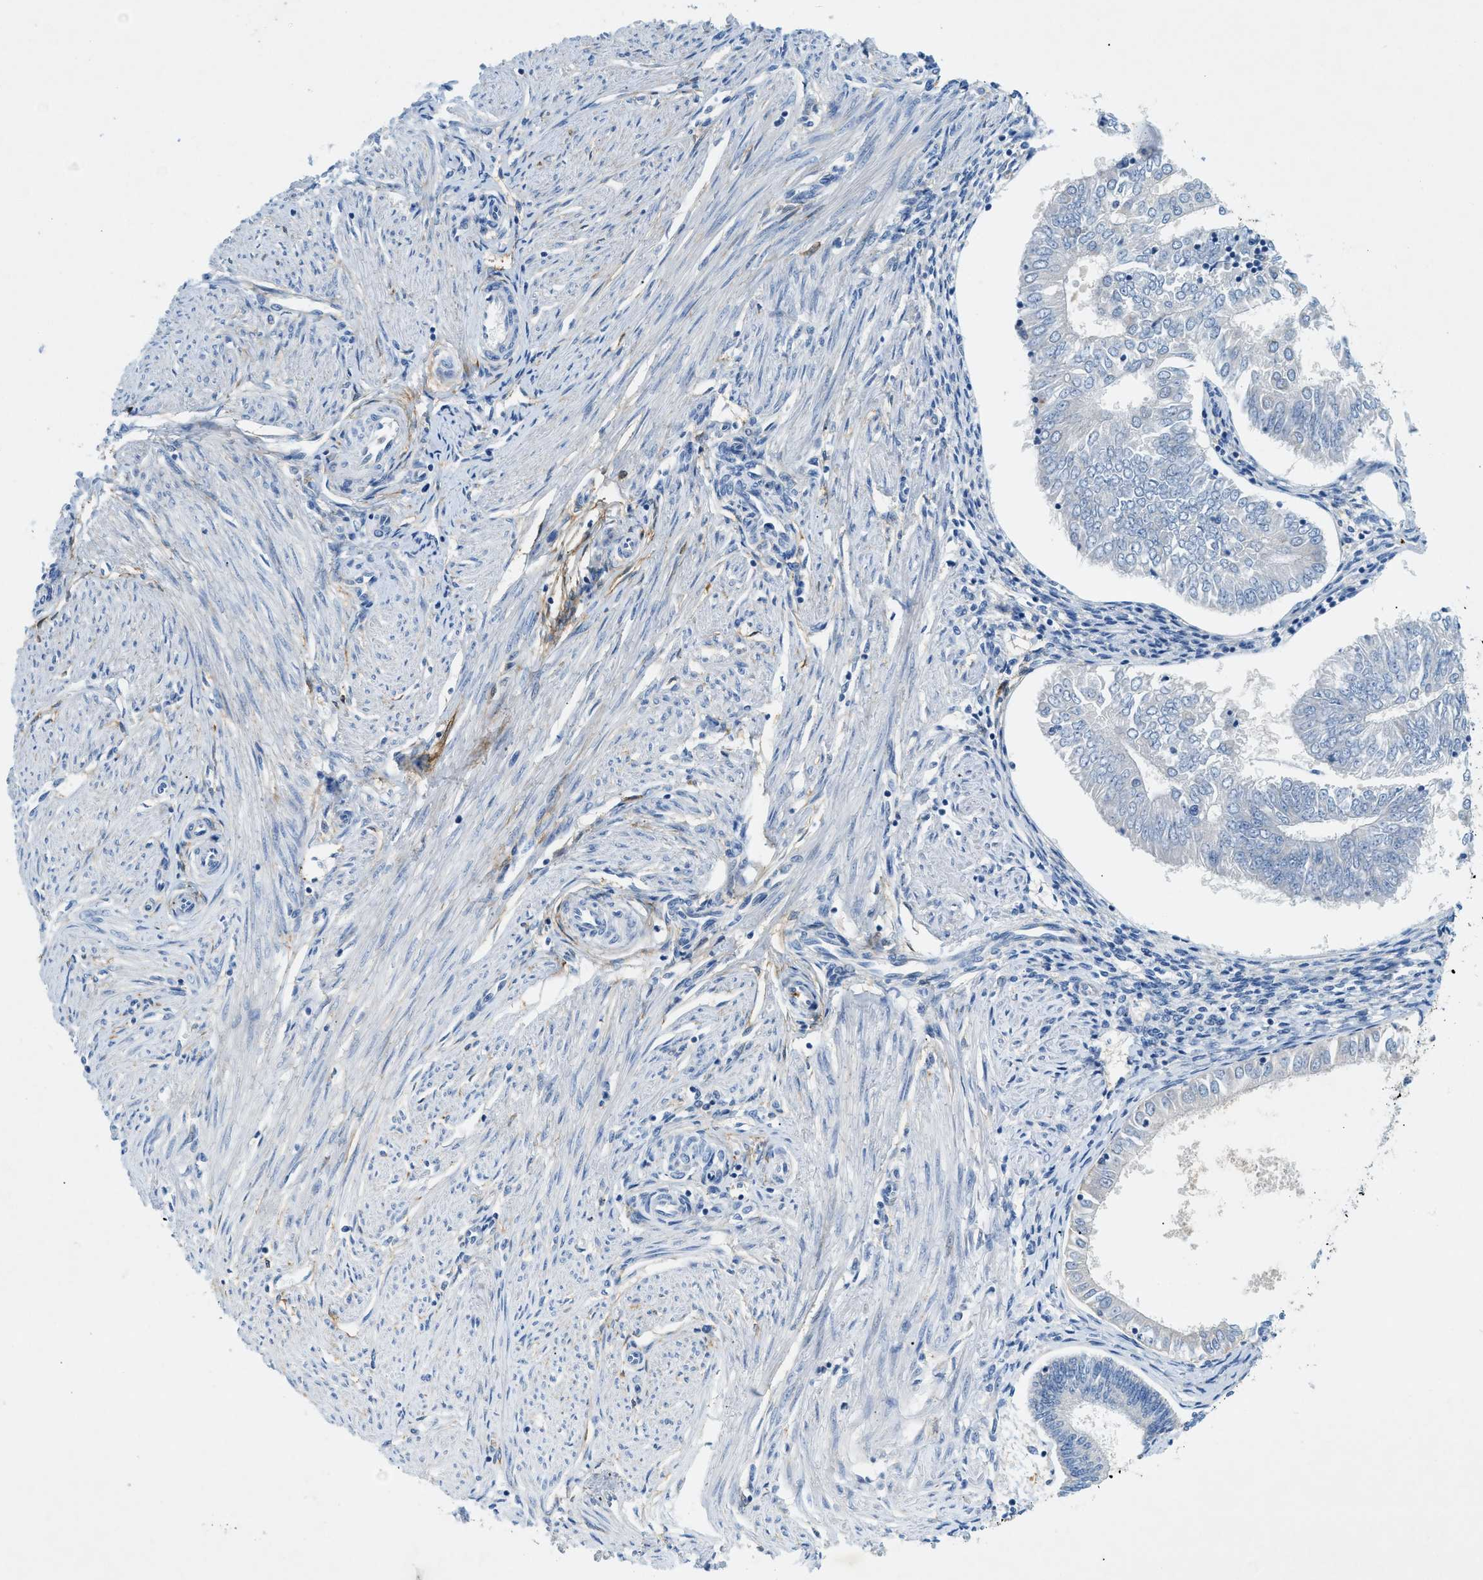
{"staining": {"intensity": "negative", "quantity": "none", "location": "none"}, "tissue": "endometrial cancer", "cell_type": "Tumor cells", "image_type": "cancer", "snomed": [{"axis": "morphology", "description": "Adenocarcinoma, NOS"}, {"axis": "topography", "description": "Endometrium"}], "caption": "IHC of endometrial adenocarcinoma demonstrates no expression in tumor cells.", "gene": "ZDHHC13", "patient": {"sex": "female", "age": 53}}